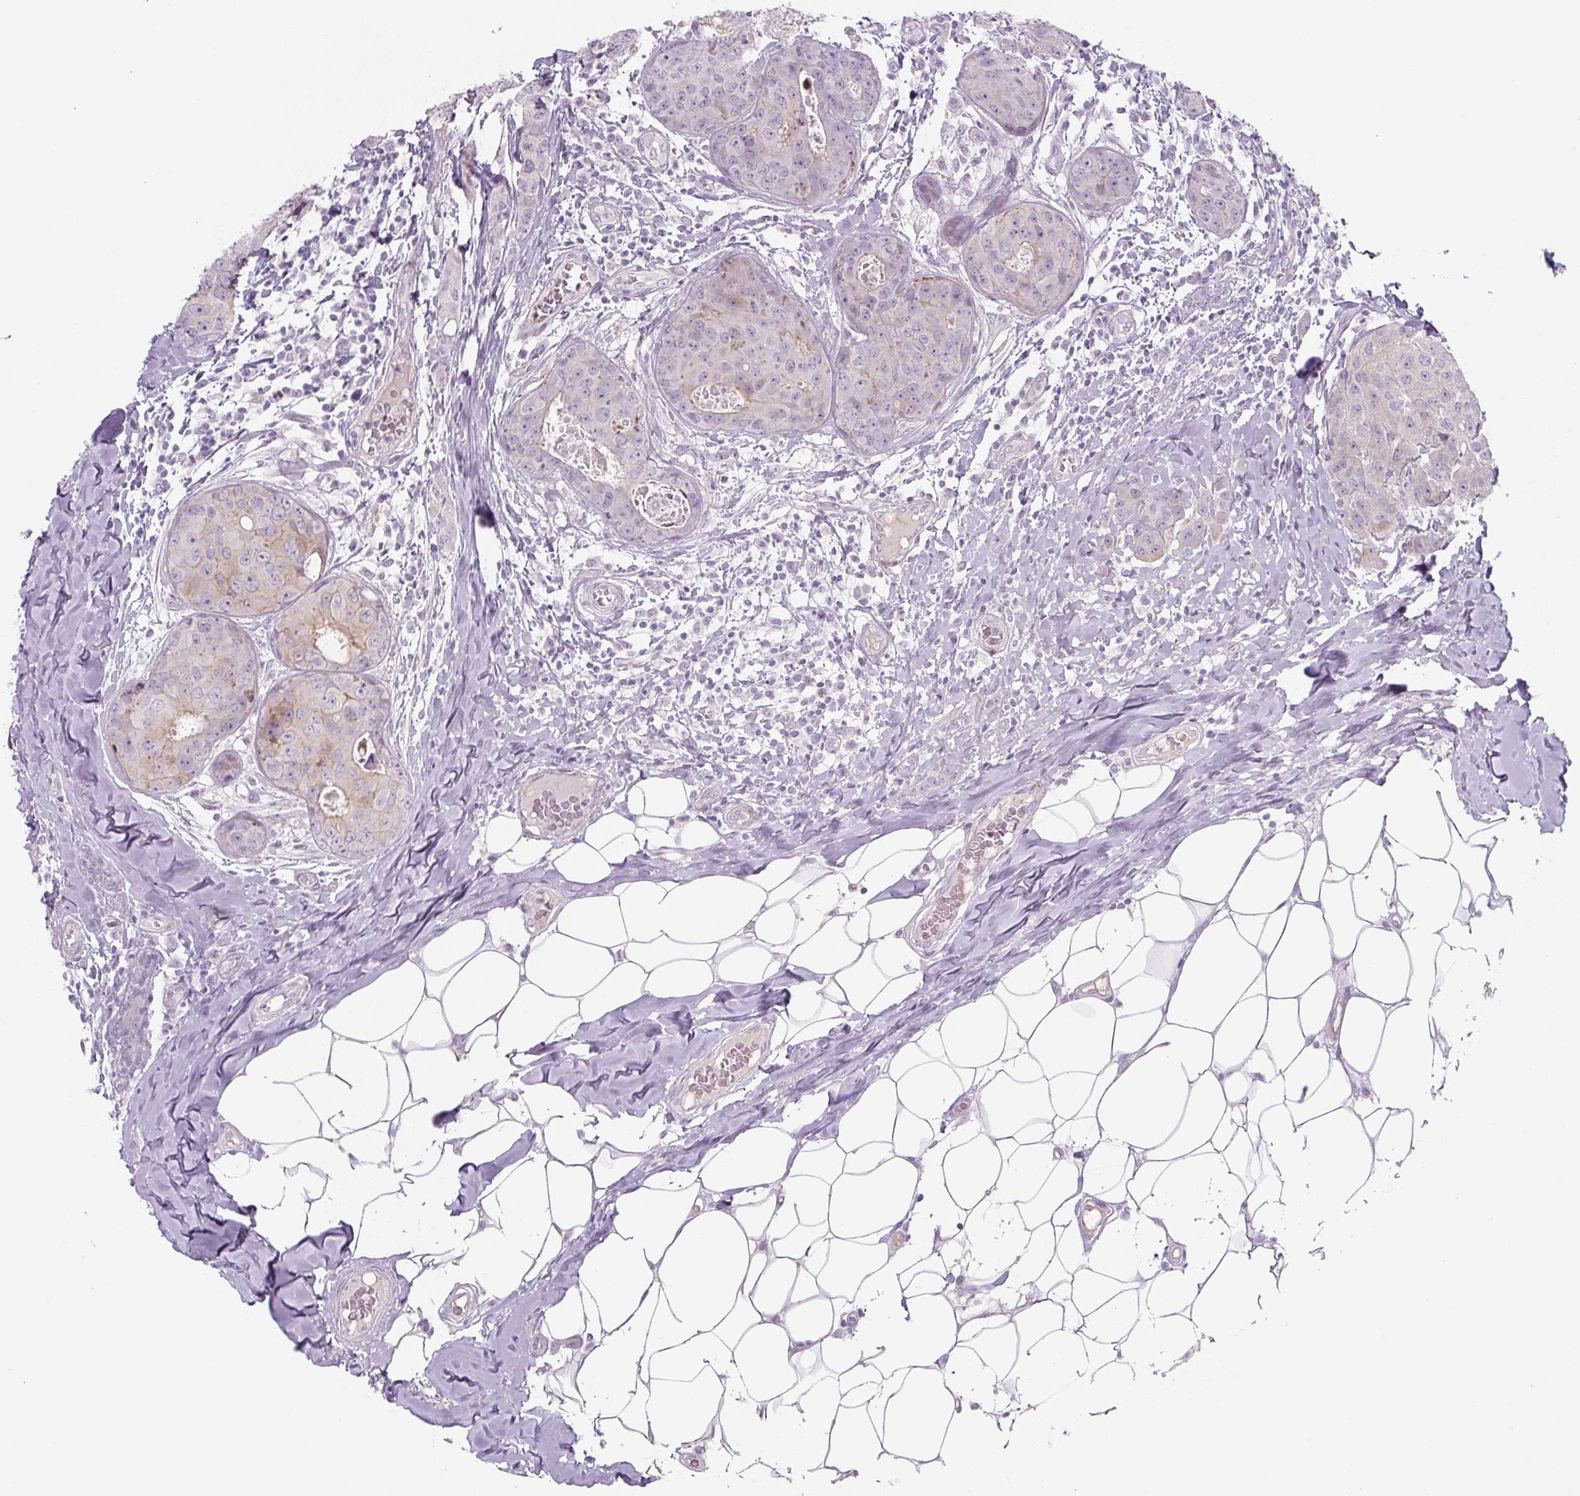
{"staining": {"intensity": "weak", "quantity": "<25%", "location": "cytoplasmic/membranous"}, "tissue": "breast cancer", "cell_type": "Tumor cells", "image_type": "cancer", "snomed": [{"axis": "morphology", "description": "Duct carcinoma"}, {"axis": "topography", "description": "Breast"}], "caption": "The IHC photomicrograph has no significant expression in tumor cells of breast cancer (intraductal carcinoma) tissue.", "gene": "PRM1", "patient": {"sex": "female", "age": 43}}